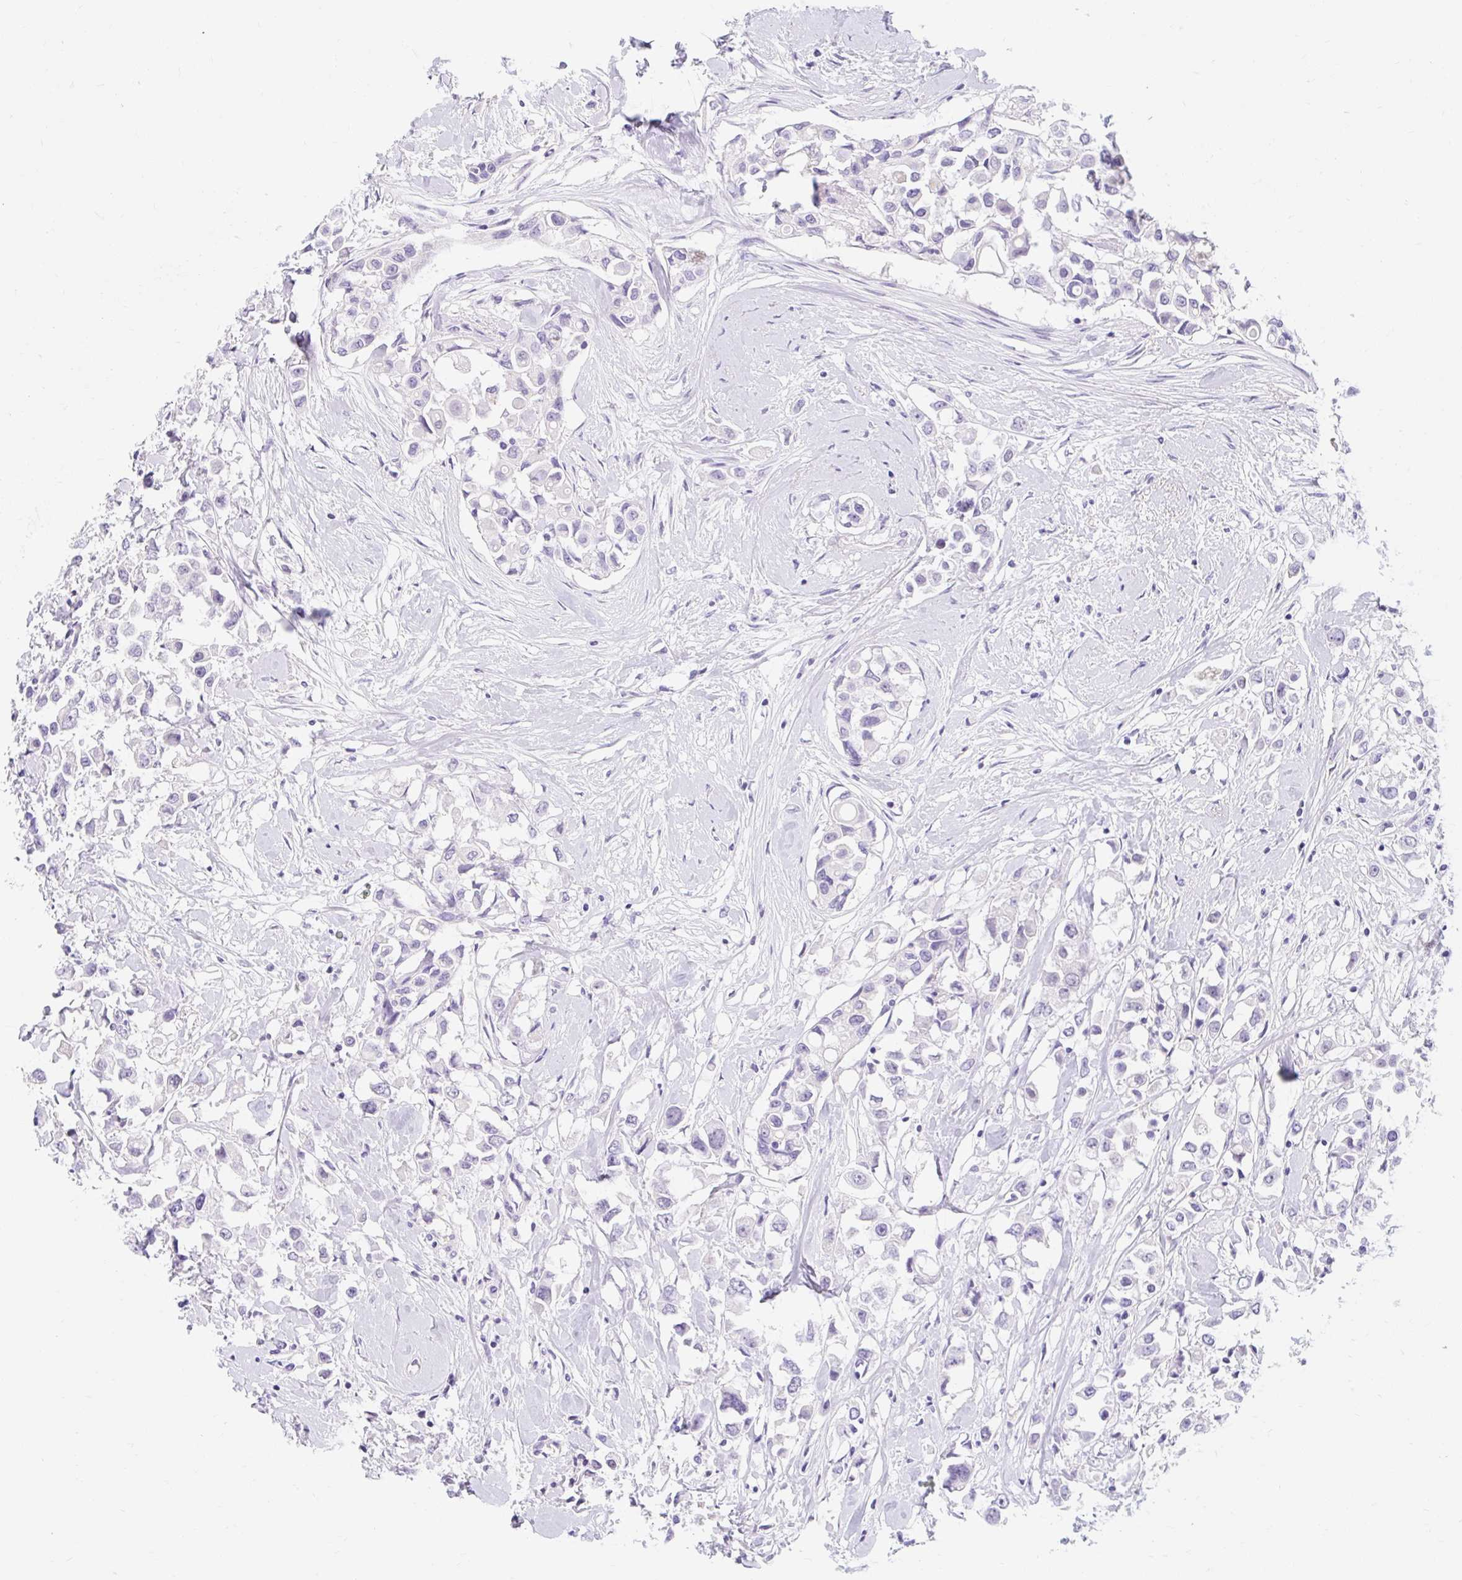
{"staining": {"intensity": "negative", "quantity": "none", "location": "none"}, "tissue": "breast cancer", "cell_type": "Tumor cells", "image_type": "cancer", "snomed": [{"axis": "morphology", "description": "Duct carcinoma"}, {"axis": "topography", "description": "Breast"}], "caption": "The photomicrograph exhibits no significant staining in tumor cells of infiltrating ductal carcinoma (breast).", "gene": "SLC28A1", "patient": {"sex": "female", "age": 61}}